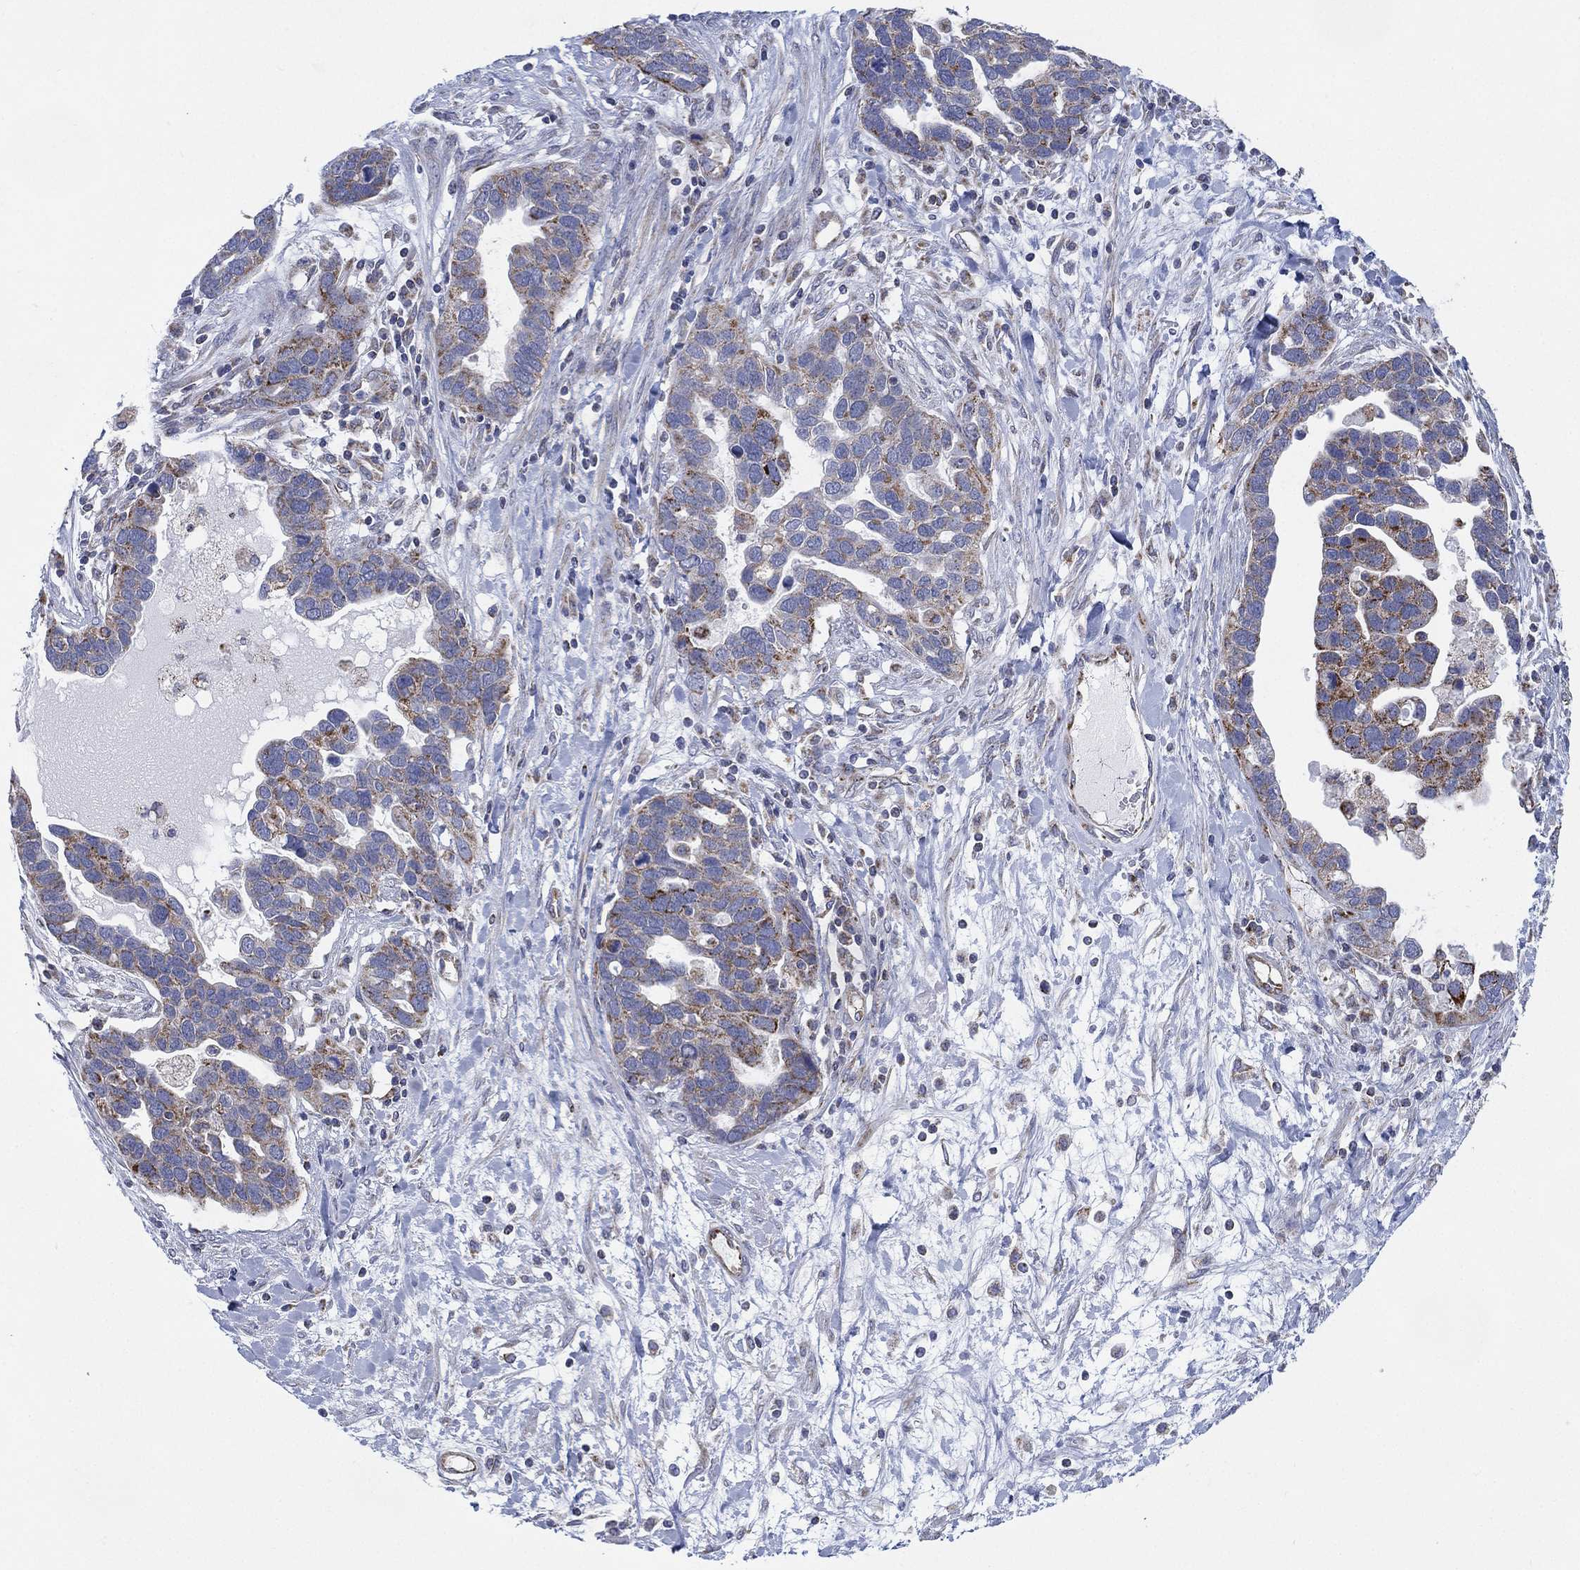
{"staining": {"intensity": "moderate", "quantity": "<25%", "location": "cytoplasmic/membranous"}, "tissue": "ovarian cancer", "cell_type": "Tumor cells", "image_type": "cancer", "snomed": [{"axis": "morphology", "description": "Cystadenocarcinoma, serous, NOS"}, {"axis": "topography", "description": "Ovary"}], "caption": "Moderate cytoplasmic/membranous expression is identified in approximately <25% of tumor cells in ovarian serous cystadenocarcinoma. (Brightfield microscopy of DAB IHC at high magnification).", "gene": "INA", "patient": {"sex": "female", "age": 54}}